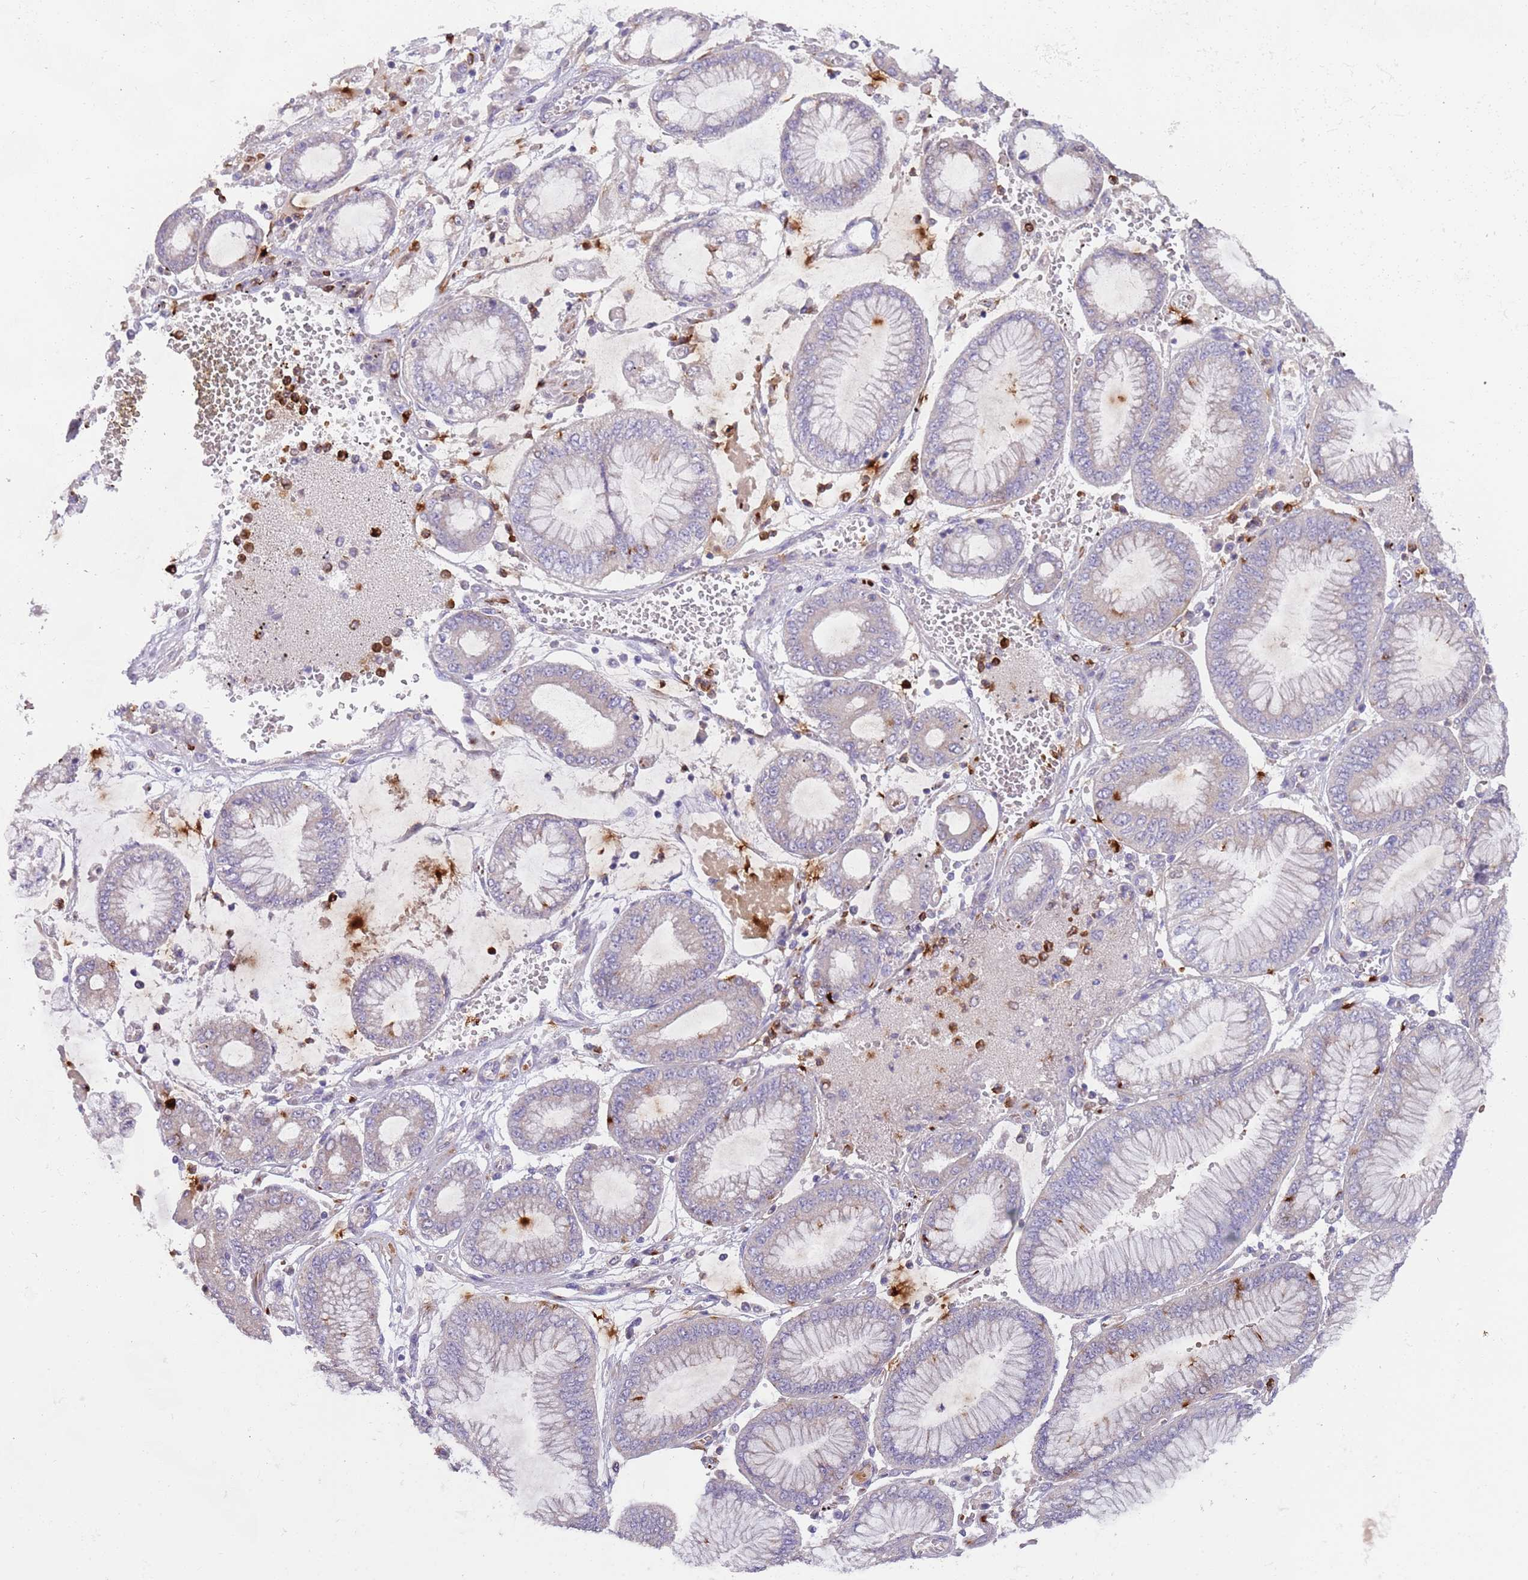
{"staining": {"intensity": "negative", "quantity": "none", "location": "none"}, "tissue": "stomach cancer", "cell_type": "Tumor cells", "image_type": "cancer", "snomed": [{"axis": "morphology", "description": "Adenocarcinoma, NOS"}, {"axis": "topography", "description": "Stomach"}], "caption": "There is no significant positivity in tumor cells of stomach adenocarcinoma.", "gene": "TMEM251", "patient": {"sex": "male", "age": 76}}